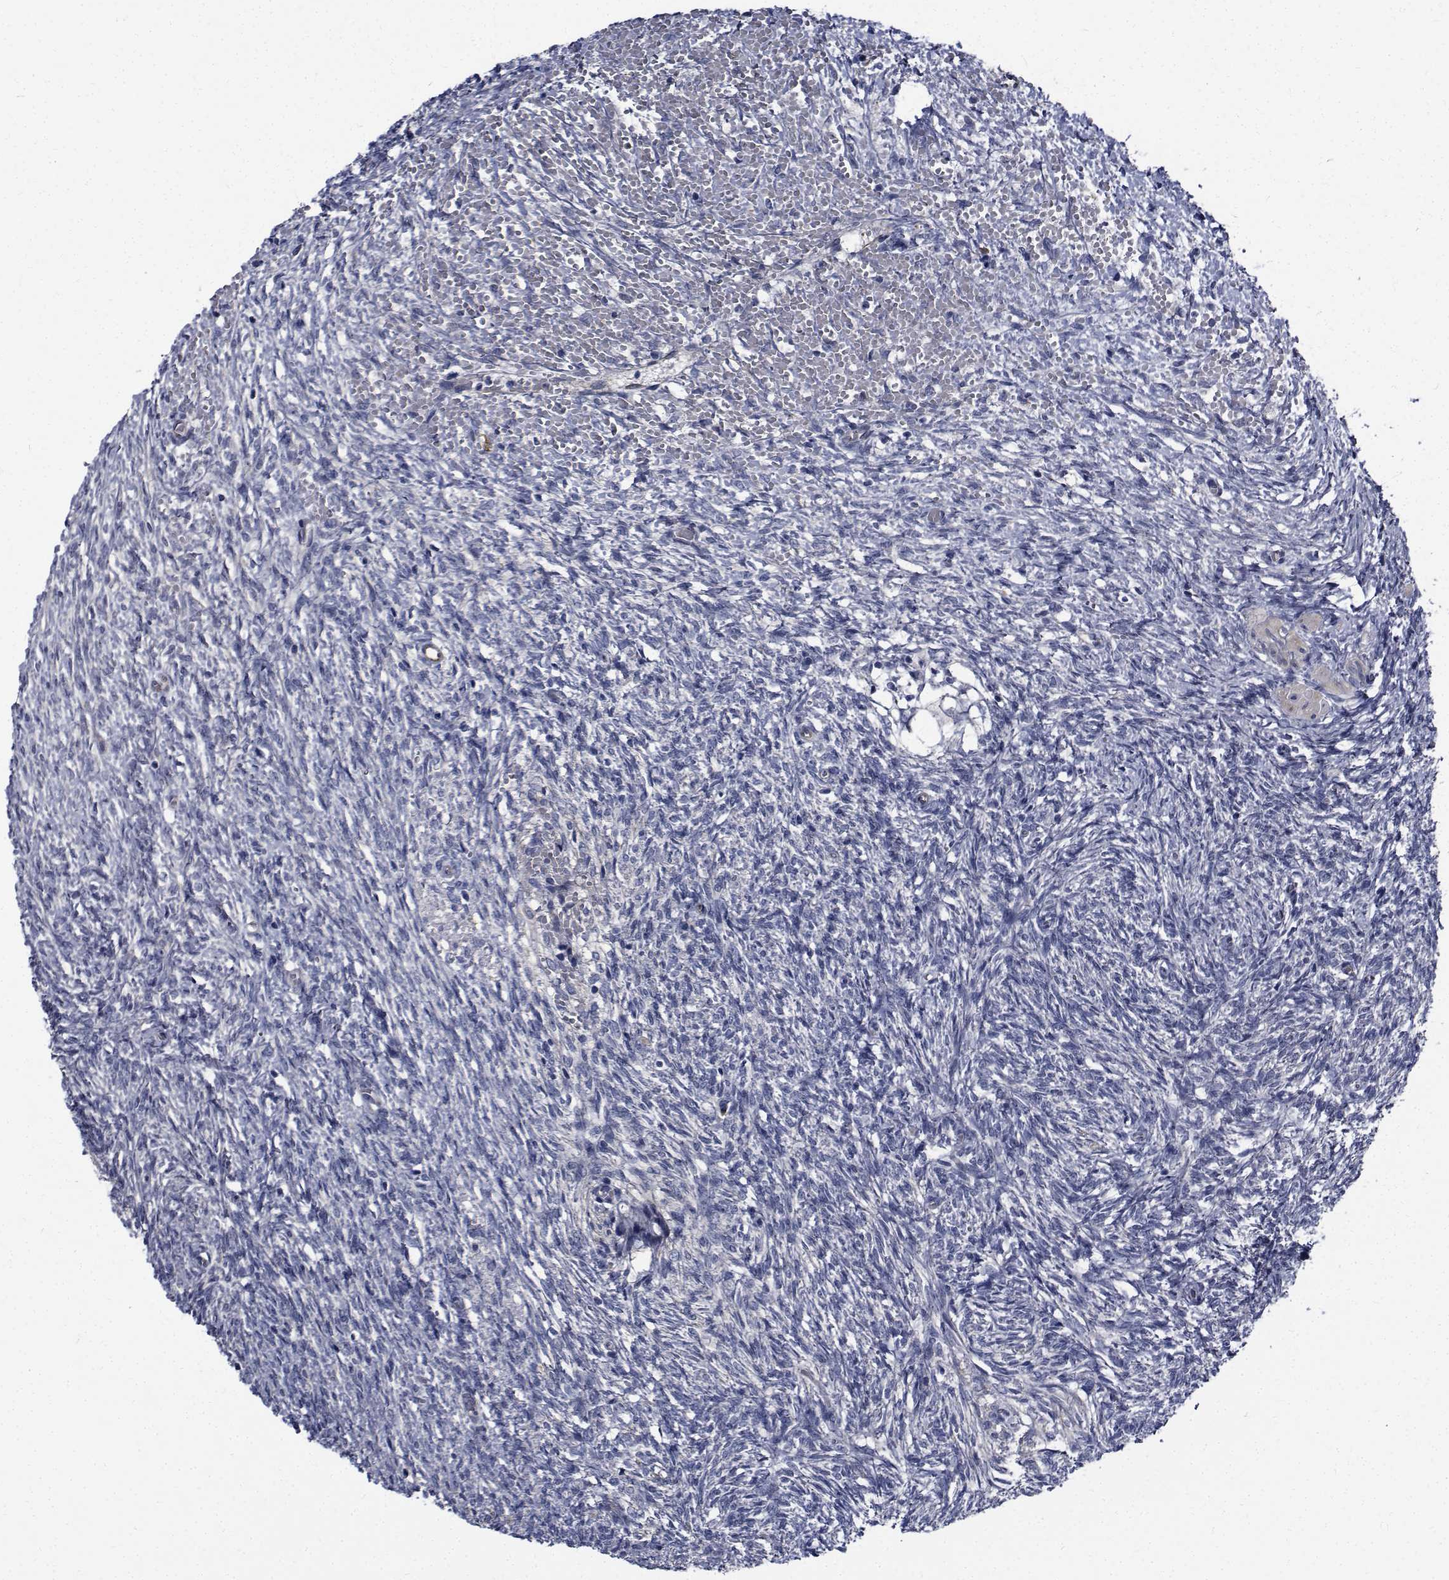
{"staining": {"intensity": "negative", "quantity": "none", "location": "none"}, "tissue": "ovary", "cell_type": "Ovarian stroma cells", "image_type": "normal", "snomed": [{"axis": "morphology", "description": "Normal tissue, NOS"}, {"axis": "topography", "description": "Ovary"}], "caption": "Immunohistochemistry (IHC) image of benign ovary stained for a protein (brown), which shows no positivity in ovarian stroma cells. Brightfield microscopy of immunohistochemistry (IHC) stained with DAB (brown) and hematoxylin (blue), captured at high magnification.", "gene": "TTBK1", "patient": {"sex": "female", "age": 46}}